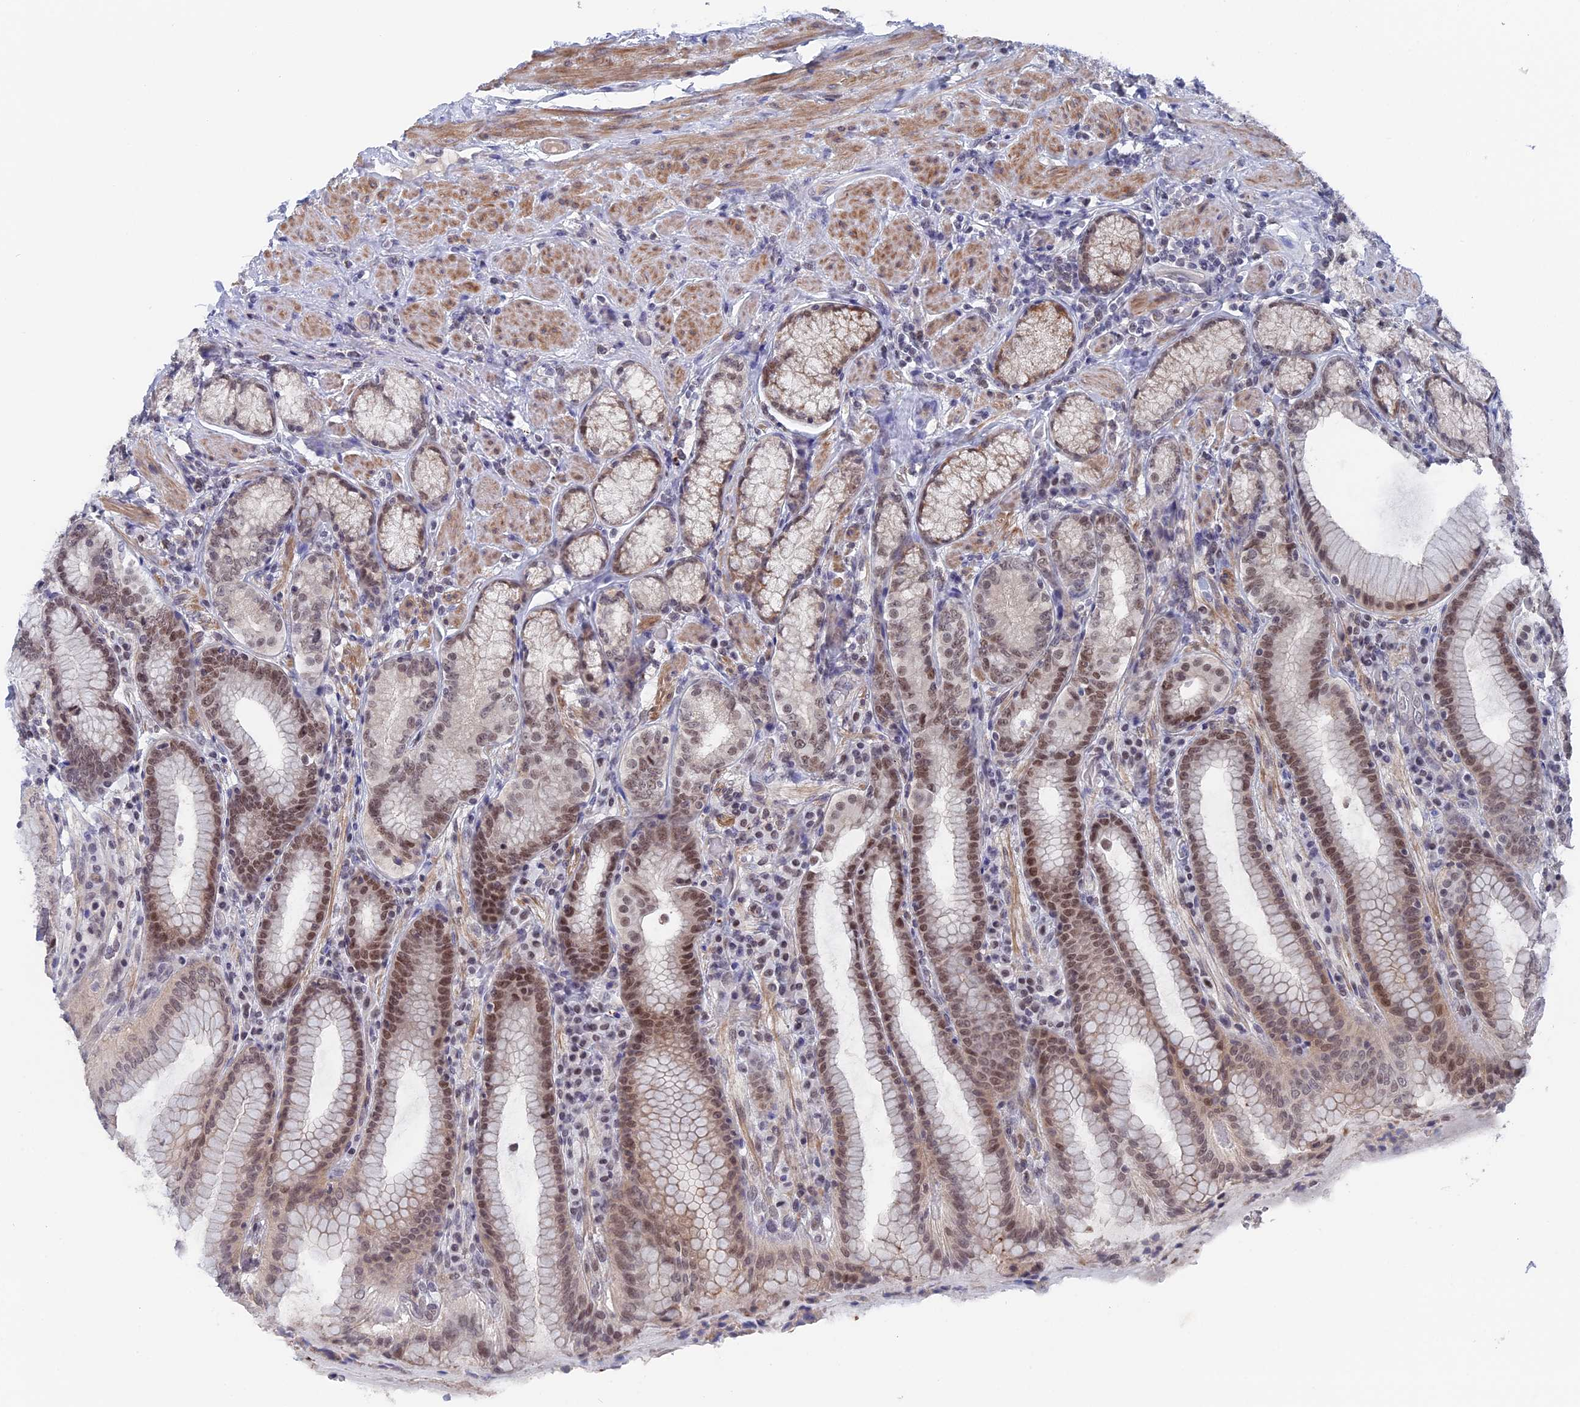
{"staining": {"intensity": "moderate", "quantity": "<25%", "location": "nuclear"}, "tissue": "stomach", "cell_type": "Glandular cells", "image_type": "normal", "snomed": [{"axis": "morphology", "description": "Normal tissue, NOS"}, {"axis": "topography", "description": "Stomach, upper"}, {"axis": "topography", "description": "Stomach, lower"}], "caption": "High-magnification brightfield microscopy of normal stomach stained with DAB (brown) and counterstained with hematoxylin (blue). glandular cells exhibit moderate nuclear staining is identified in about<25% of cells. (DAB = brown stain, brightfield microscopy at high magnification).", "gene": "BRD2", "patient": {"sex": "female", "age": 76}}